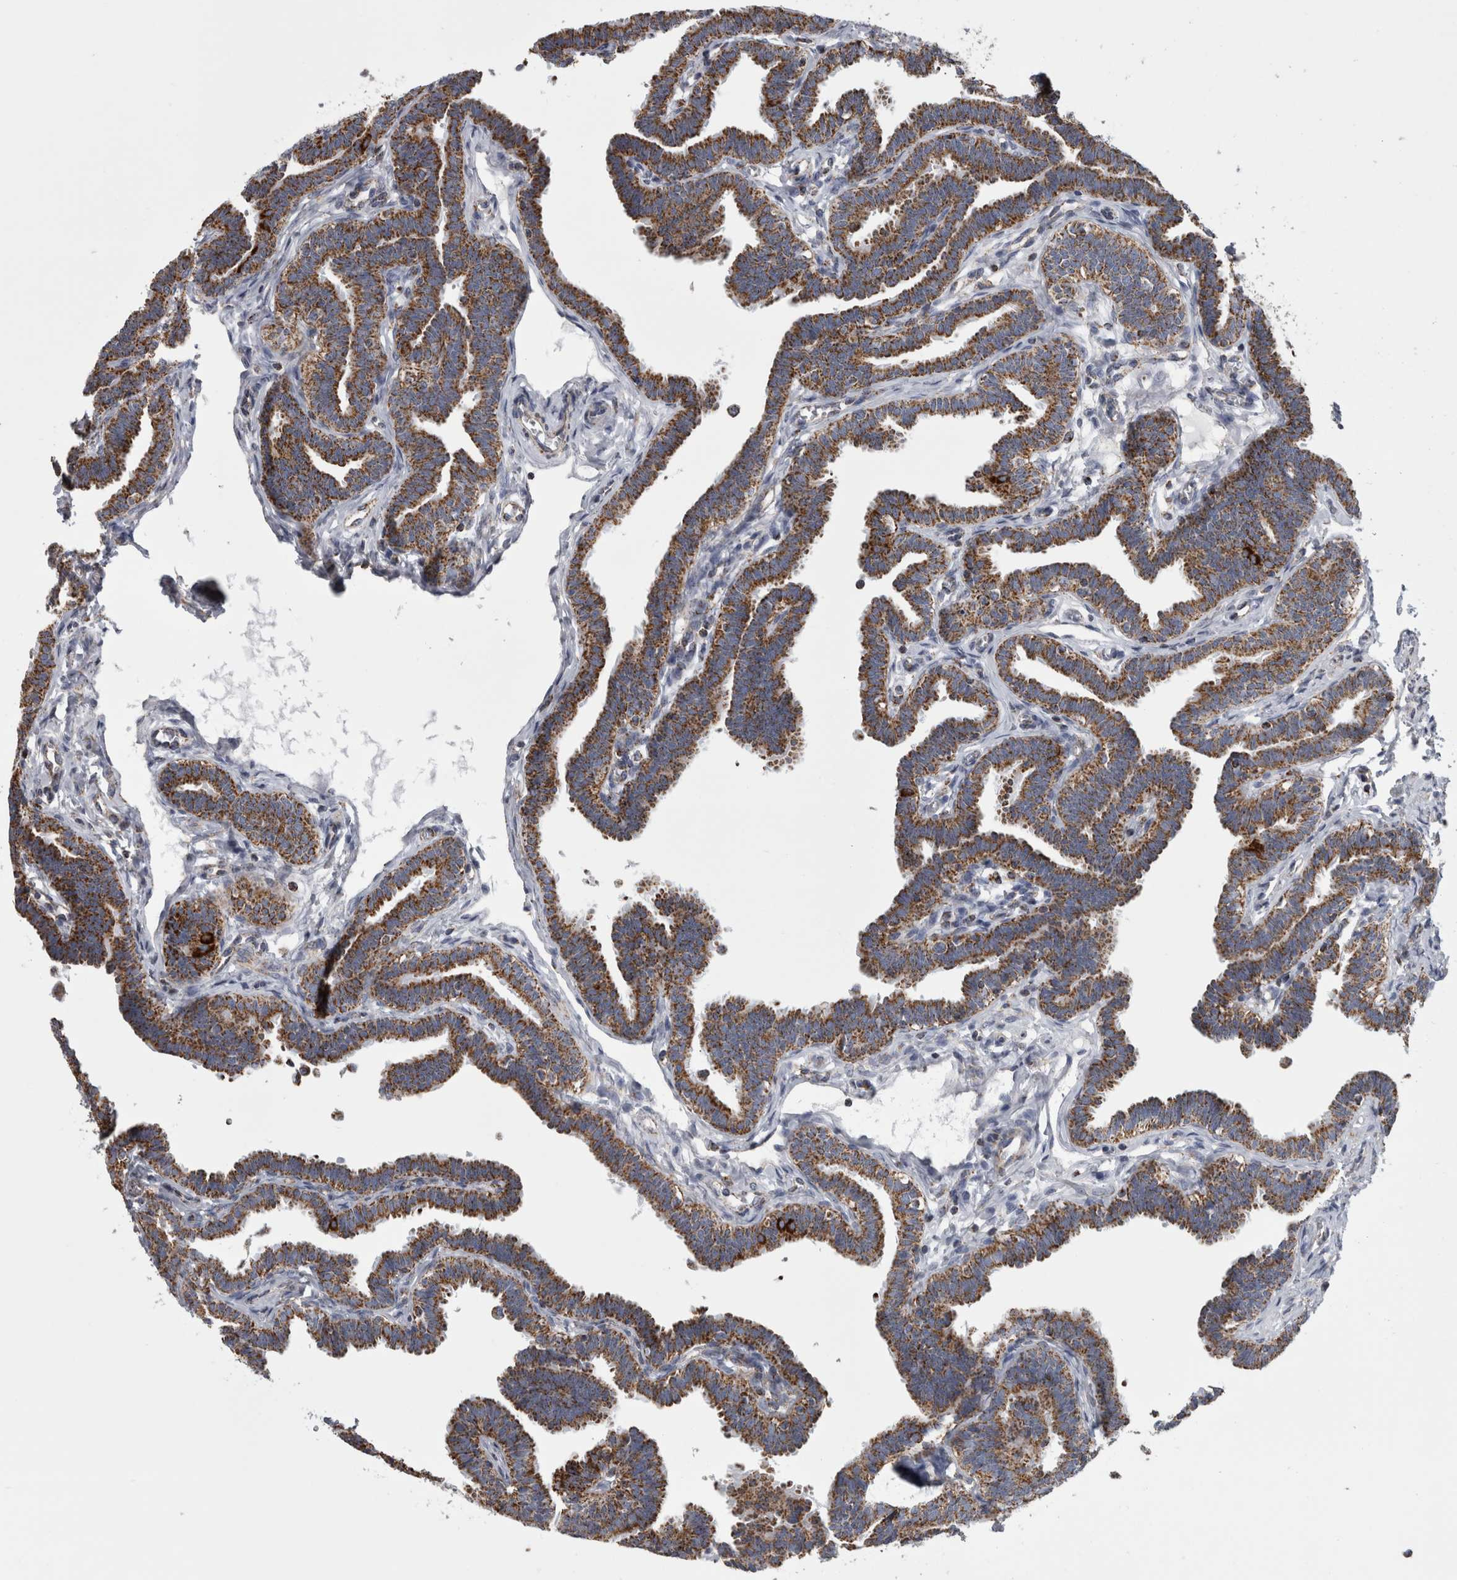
{"staining": {"intensity": "strong", "quantity": ">75%", "location": "cytoplasmic/membranous"}, "tissue": "fallopian tube", "cell_type": "Glandular cells", "image_type": "normal", "snomed": [{"axis": "morphology", "description": "Normal tissue, NOS"}, {"axis": "topography", "description": "Fallopian tube"}, {"axis": "topography", "description": "Ovary"}], "caption": "A high amount of strong cytoplasmic/membranous positivity is identified in about >75% of glandular cells in normal fallopian tube. The staining is performed using DAB brown chromogen to label protein expression. The nuclei are counter-stained blue using hematoxylin.", "gene": "MDH2", "patient": {"sex": "female", "age": 23}}